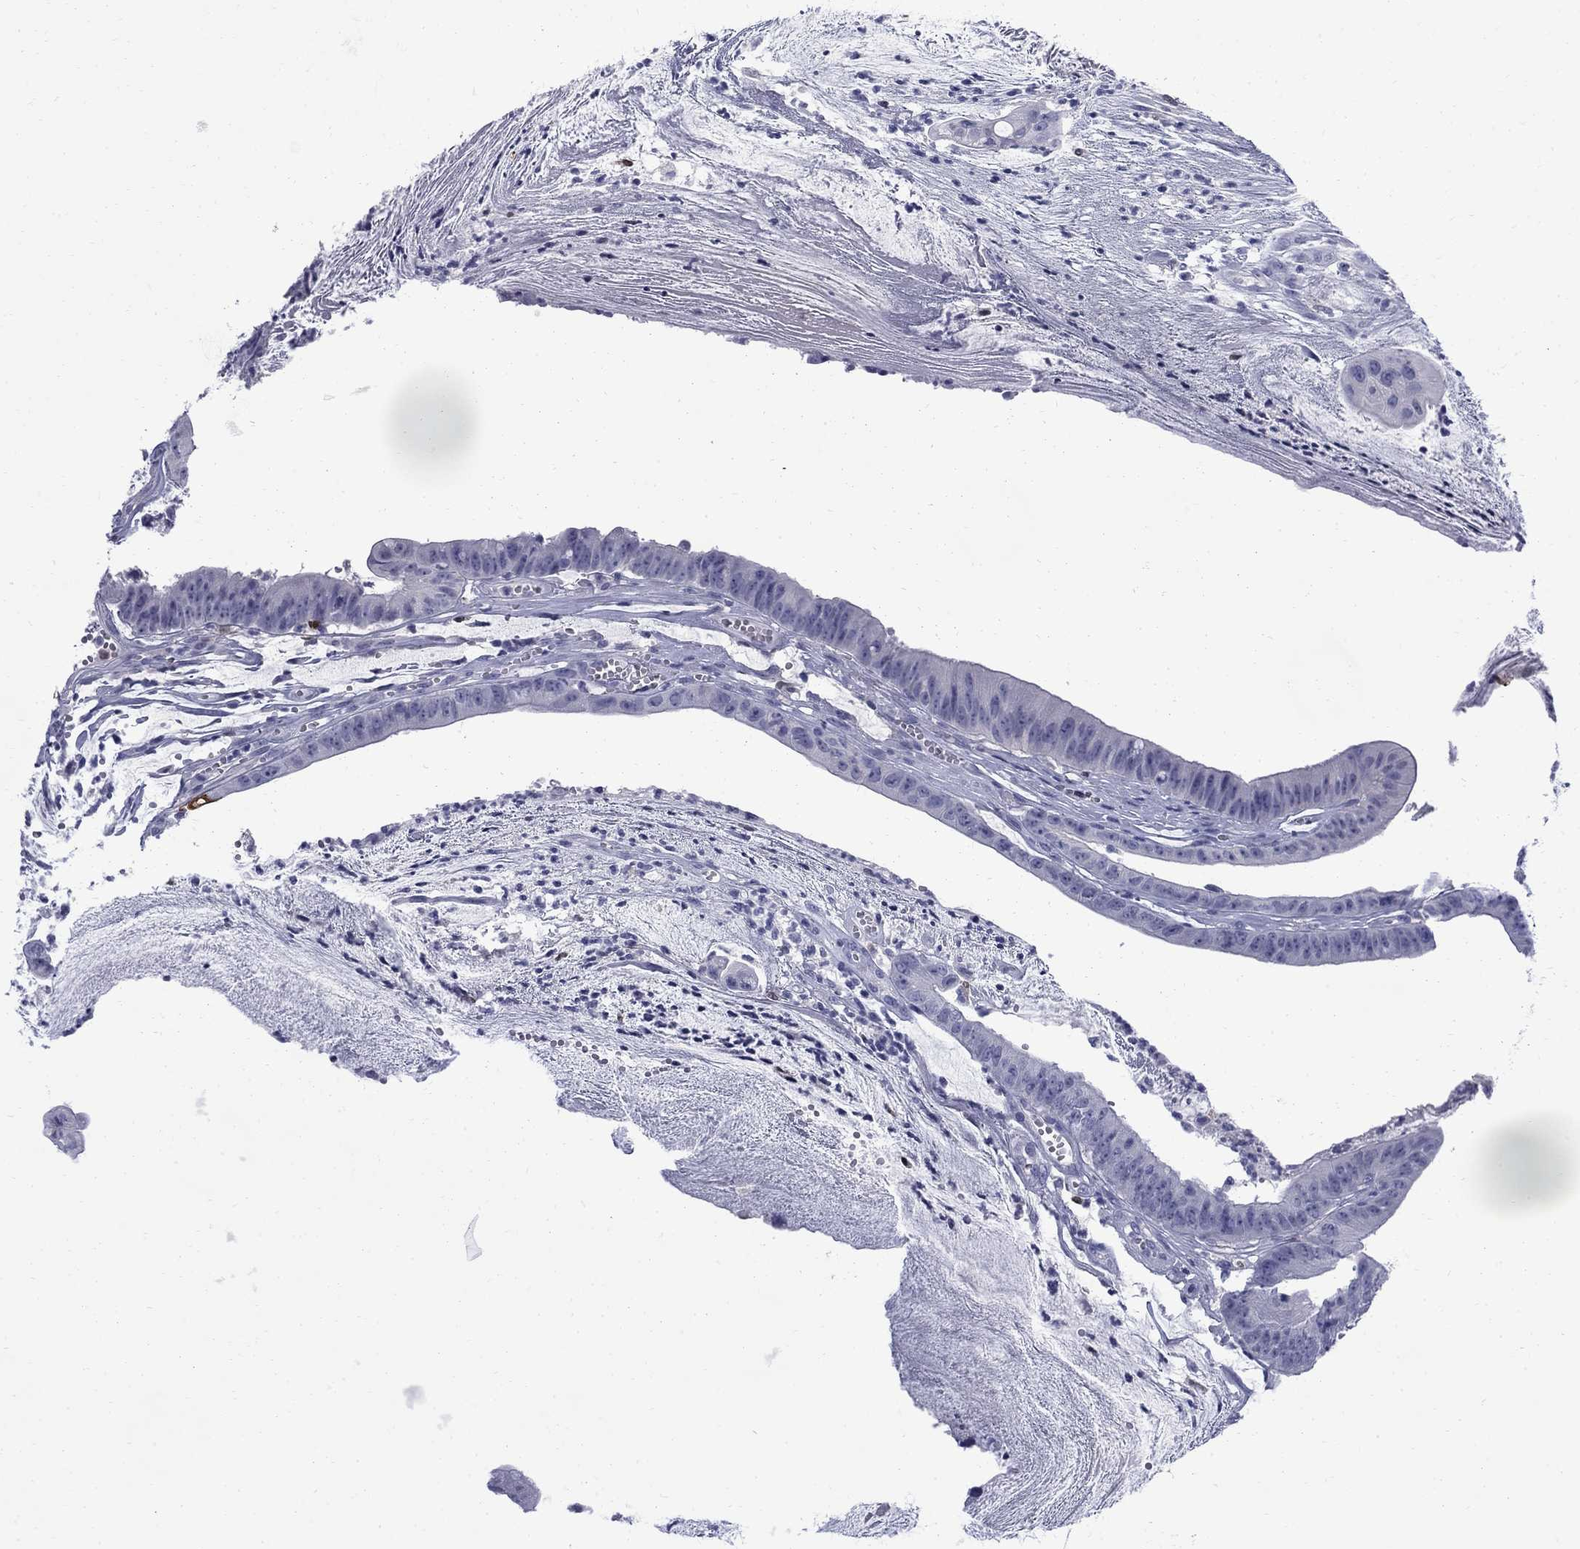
{"staining": {"intensity": "negative", "quantity": "none", "location": "none"}, "tissue": "colorectal cancer", "cell_type": "Tumor cells", "image_type": "cancer", "snomed": [{"axis": "morphology", "description": "Adenocarcinoma, NOS"}, {"axis": "topography", "description": "Colon"}], "caption": "Colorectal cancer (adenocarcinoma) was stained to show a protein in brown. There is no significant positivity in tumor cells.", "gene": "SERPINB2", "patient": {"sex": "female", "age": 69}}